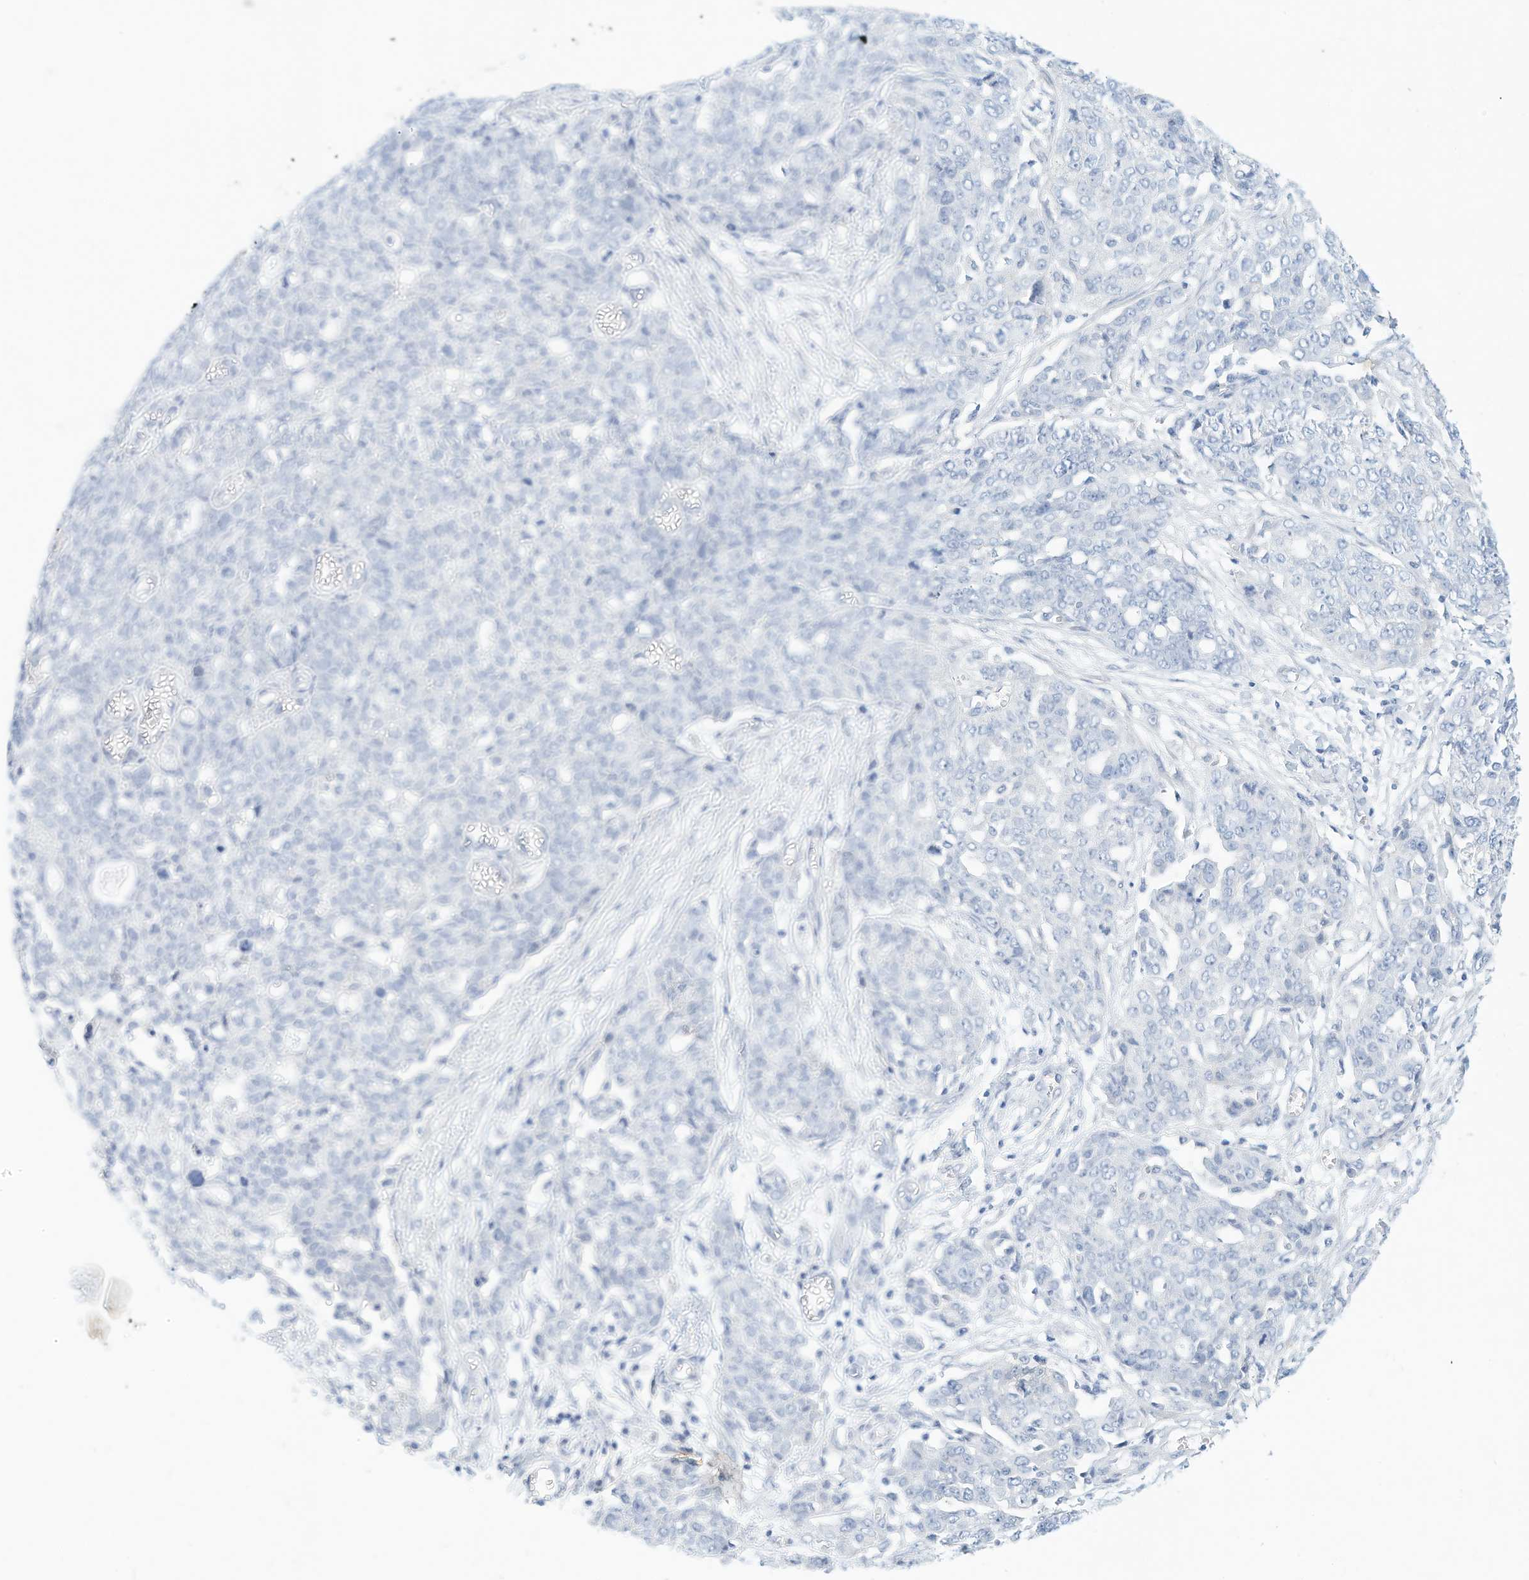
{"staining": {"intensity": "negative", "quantity": "none", "location": "none"}, "tissue": "ovarian cancer", "cell_type": "Tumor cells", "image_type": "cancer", "snomed": [{"axis": "morphology", "description": "Cystadenocarcinoma, serous, NOS"}, {"axis": "topography", "description": "Soft tissue"}, {"axis": "topography", "description": "Ovary"}], "caption": "Tumor cells are negative for protein expression in human serous cystadenocarcinoma (ovarian).", "gene": "SPOCD1", "patient": {"sex": "female", "age": 57}}